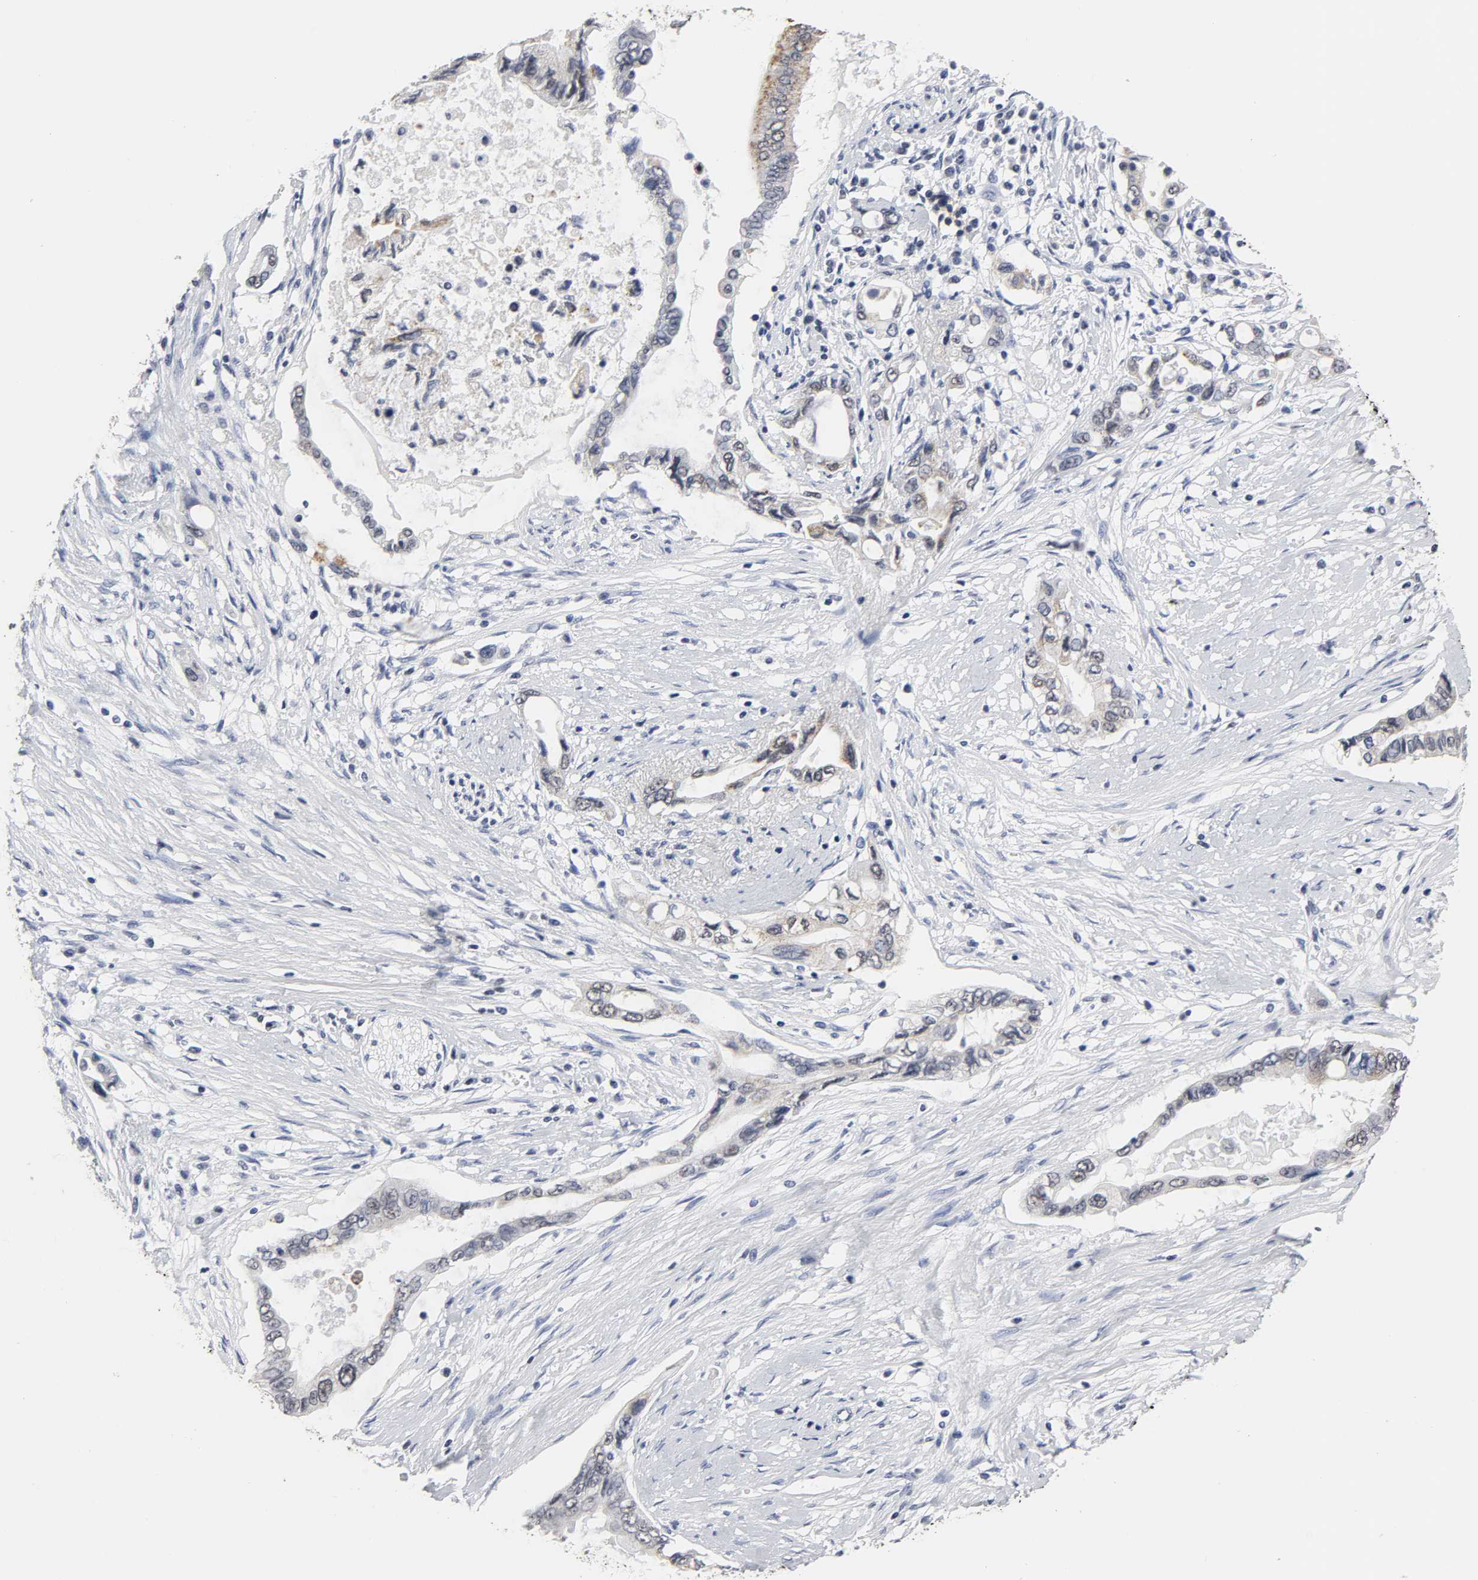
{"staining": {"intensity": "weak", "quantity": "25%-75%", "location": "cytoplasmic/membranous"}, "tissue": "pancreatic cancer", "cell_type": "Tumor cells", "image_type": "cancer", "snomed": [{"axis": "morphology", "description": "Adenocarcinoma, NOS"}, {"axis": "topography", "description": "Pancreas"}], "caption": "Weak cytoplasmic/membranous protein staining is present in about 25%-75% of tumor cells in adenocarcinoma (pancreatic).", "gene": "GRHL2", "patient": {"sex": "female", "age": 57}}